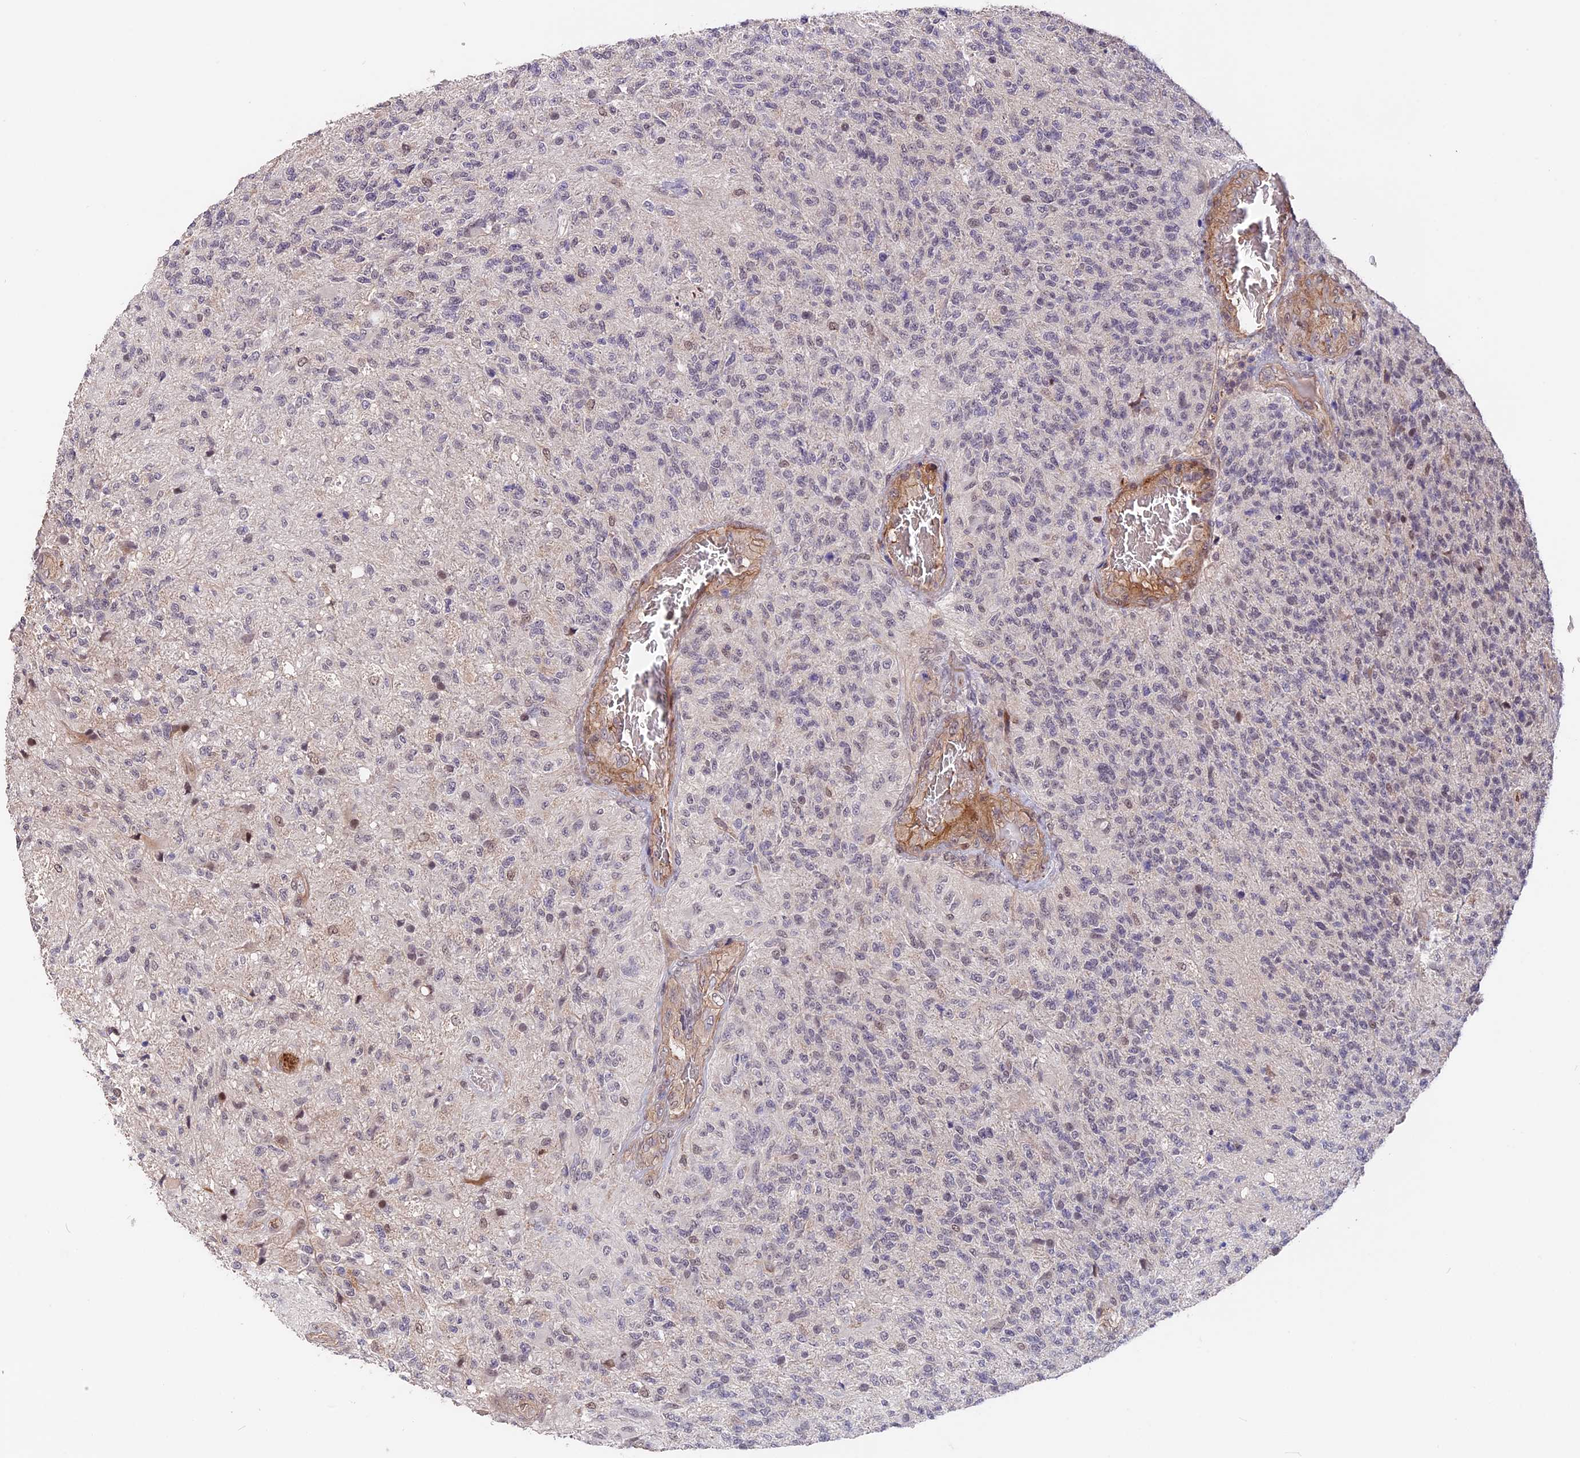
{"staining": {"intensity": "negative", "quantity": "none", "location": "none"}, "tissue": "glioma", "cell_type": "Tumor cells", "image_type": "cancer", "snomed": [{"axis": "morphology", "description": "Glioma, malignant, High grade"}, {"axis": "topography", "description": "Brain"}], "caption": "Immunohistochemical staining of human glioma exhibits no significant expression in tumor cells.", "gene": "ZC3H10", "patient": {"sex": "male", "age": 56}}